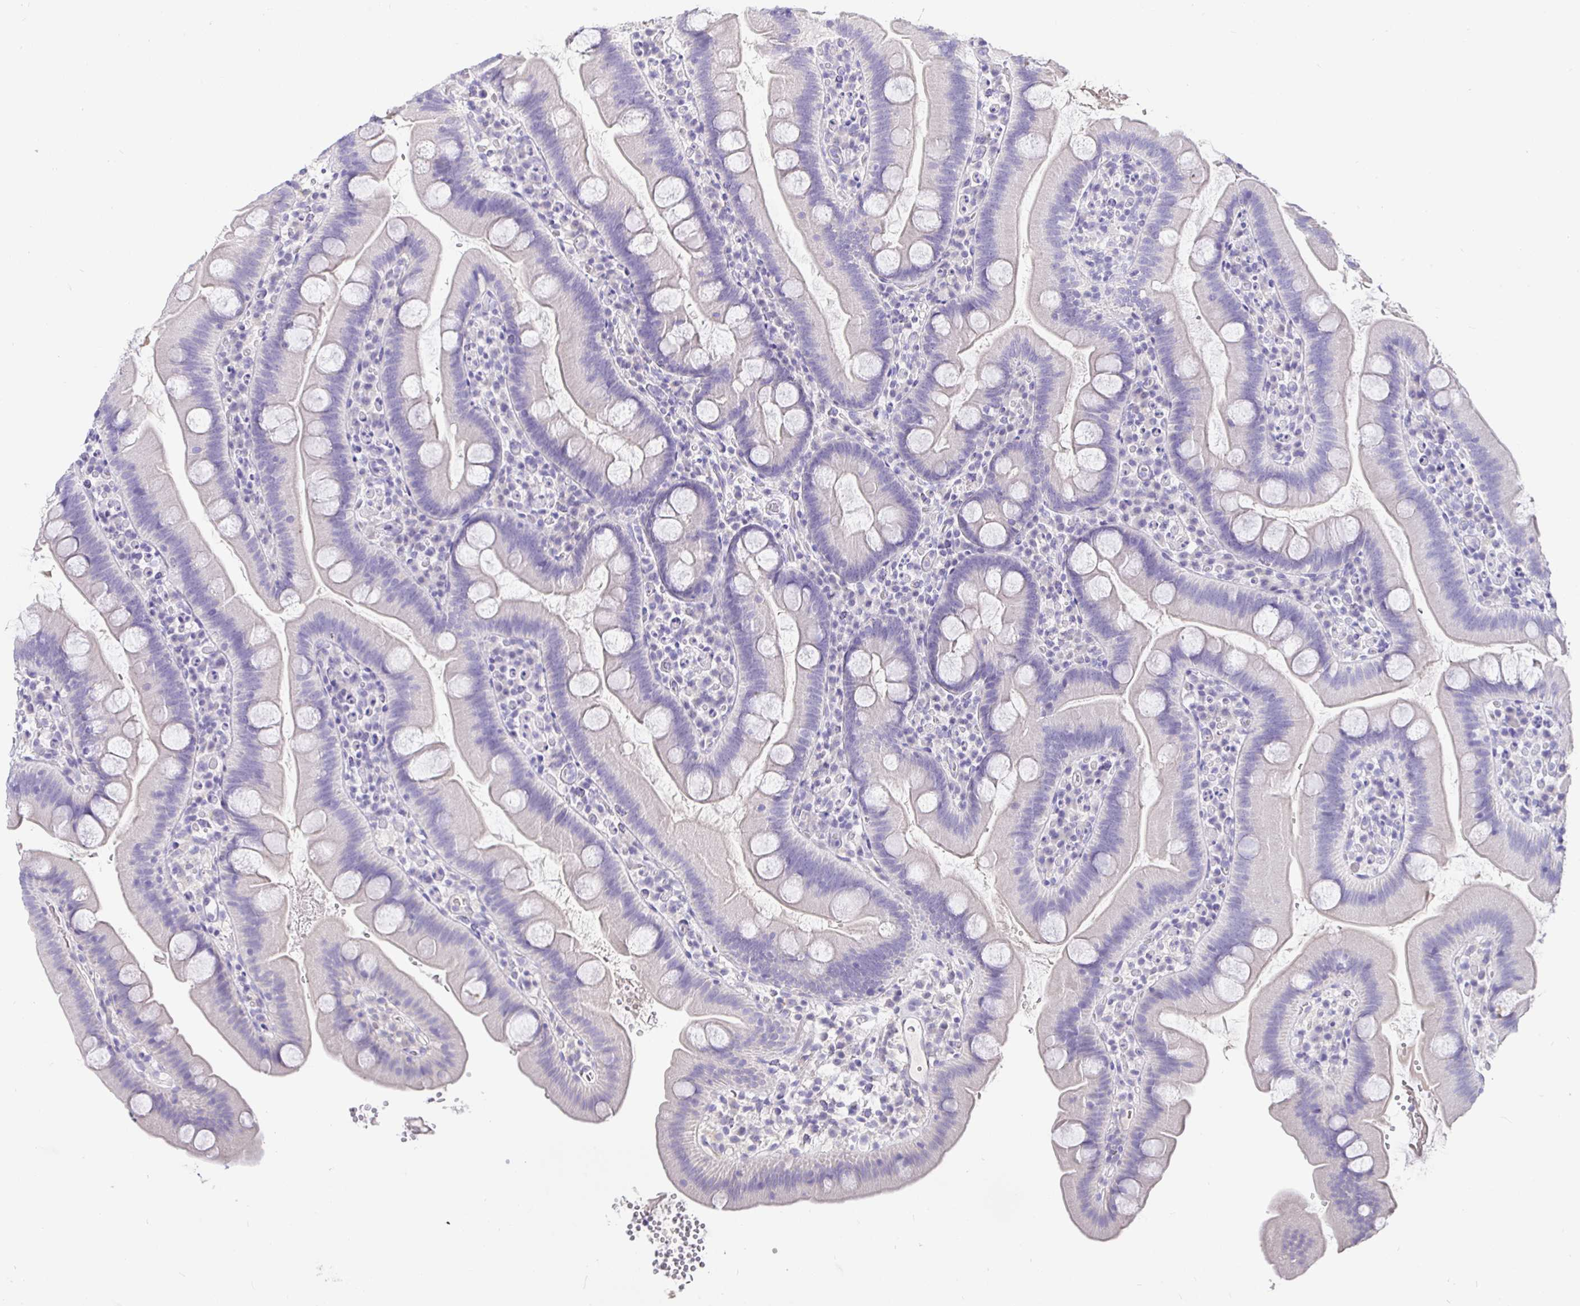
{"staining": {"intensity": "negative", "quantity": "none", "location": "none"}, "tissue": "small intestine", "cell_type": "Glandular cells", "image_type": "normal", "snomed": [{"axis": "morphology", "description": "Normal tissue, NOS"}, {"axis": "topography", "description": "Small intestine"}], "caption": "Immunohistochemistry (IHC) image of unremarkable small intestine: small intestine stained with DAB (3,3'-diaminobenzidine) exhibits no significant protein positivity in glandular cells. (Stains: DAB IHC with hematoxylin counter stain, Microscopy: brightfield microscopy at high magnification).", "gene": "TPTE", "patient": {"sex": "female", "age": 68}}